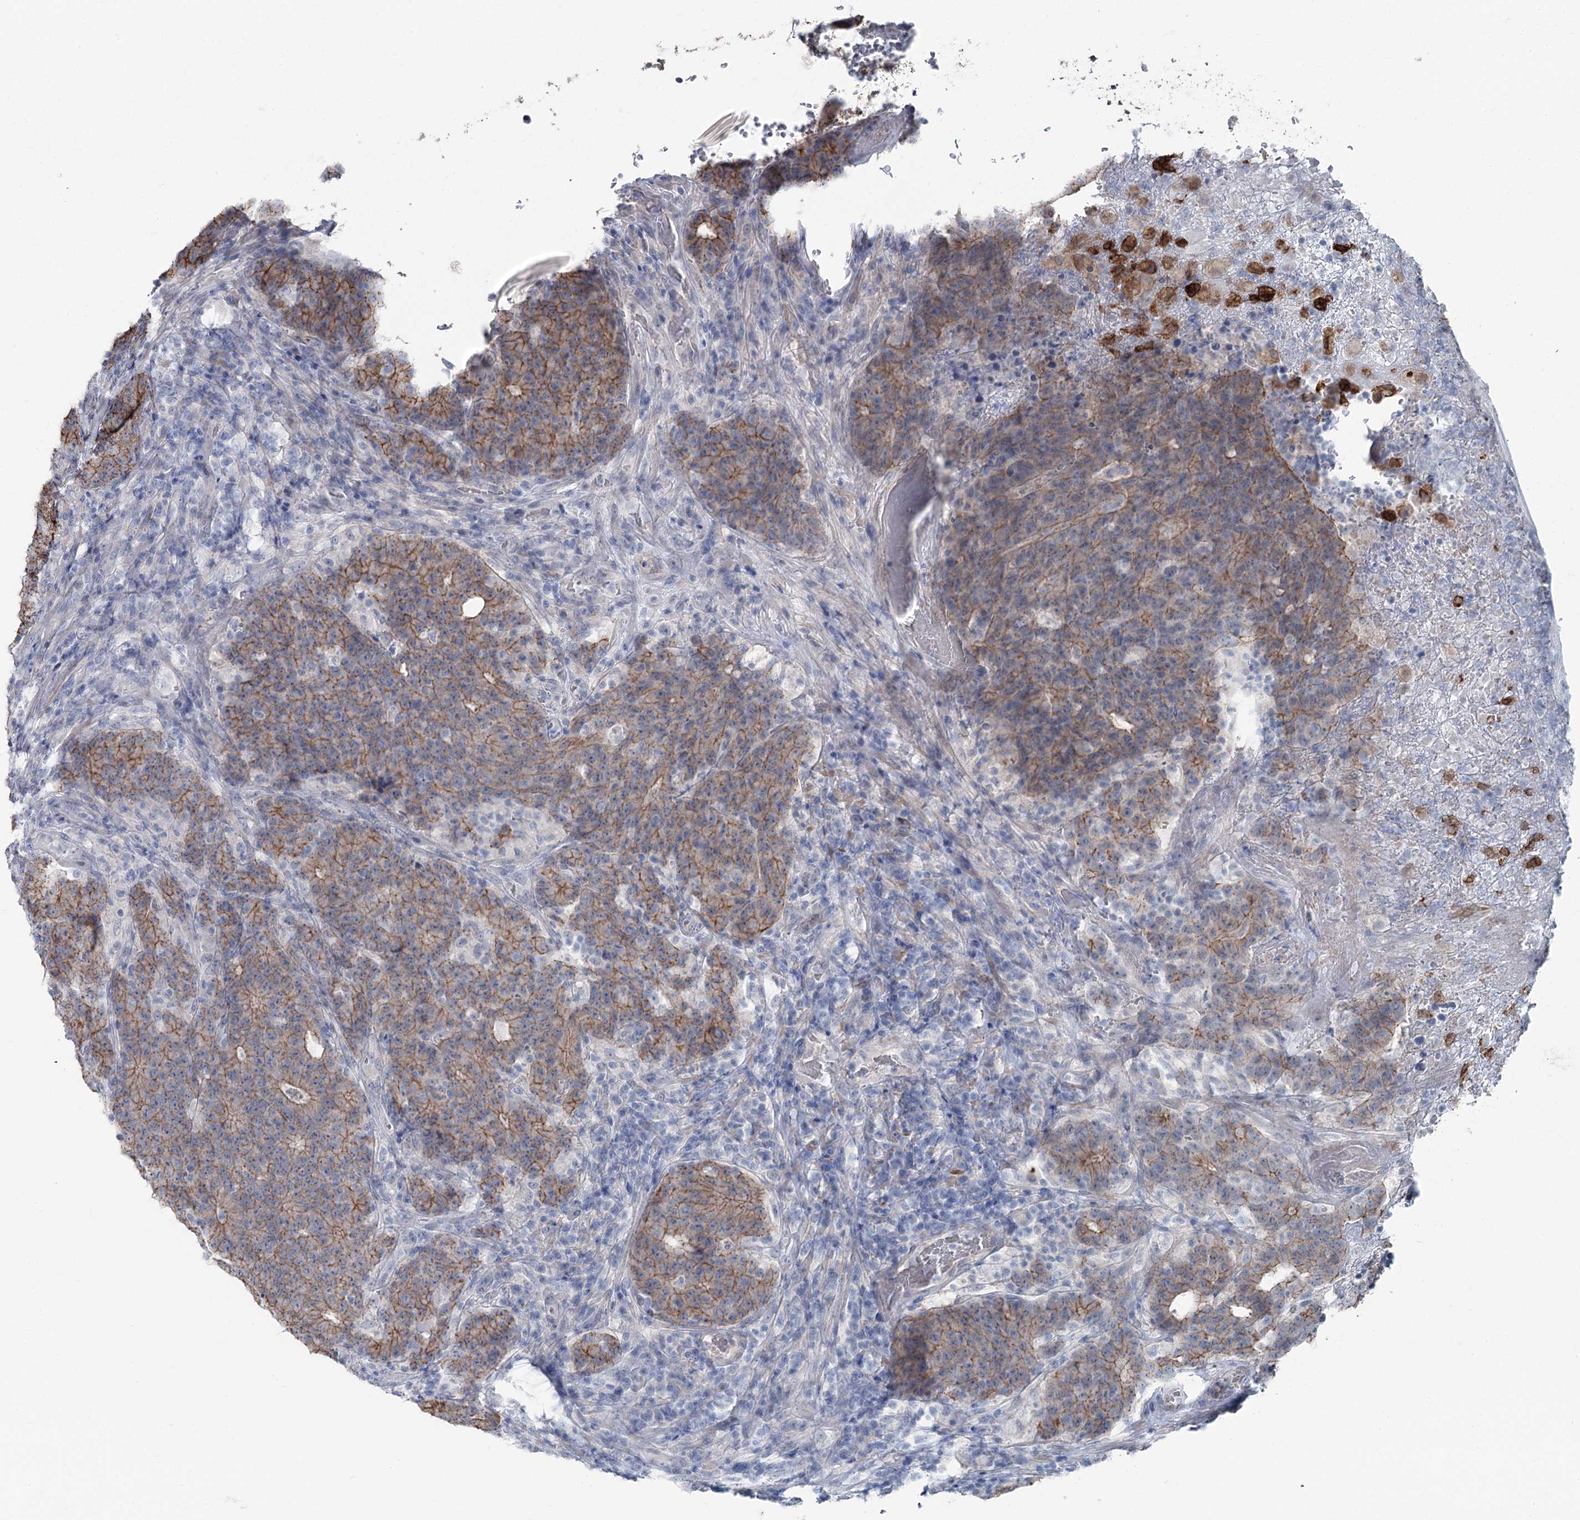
{"staining": {"intensity": "moderate", "quantity": "25%-75%", "location": "cytoplasmic/membranous"}, "tissue": "colorectal cancer", "cell_type": "Tumor cells", "image_type": "cancer", "snomed": [{"axis": "morphology", "description": "Adenocarcinoma, NOS"}, {"axis": "topography", "description": "Colon"}], "caption": "Colorectal cancer stained for a protein (brown) demonstrates moderate cytoplasmic/membranous positive expression in about 25%-75% of tumor cells.", "gene": "FAM120B", "patient": {"sex": "female", "age": 75}}